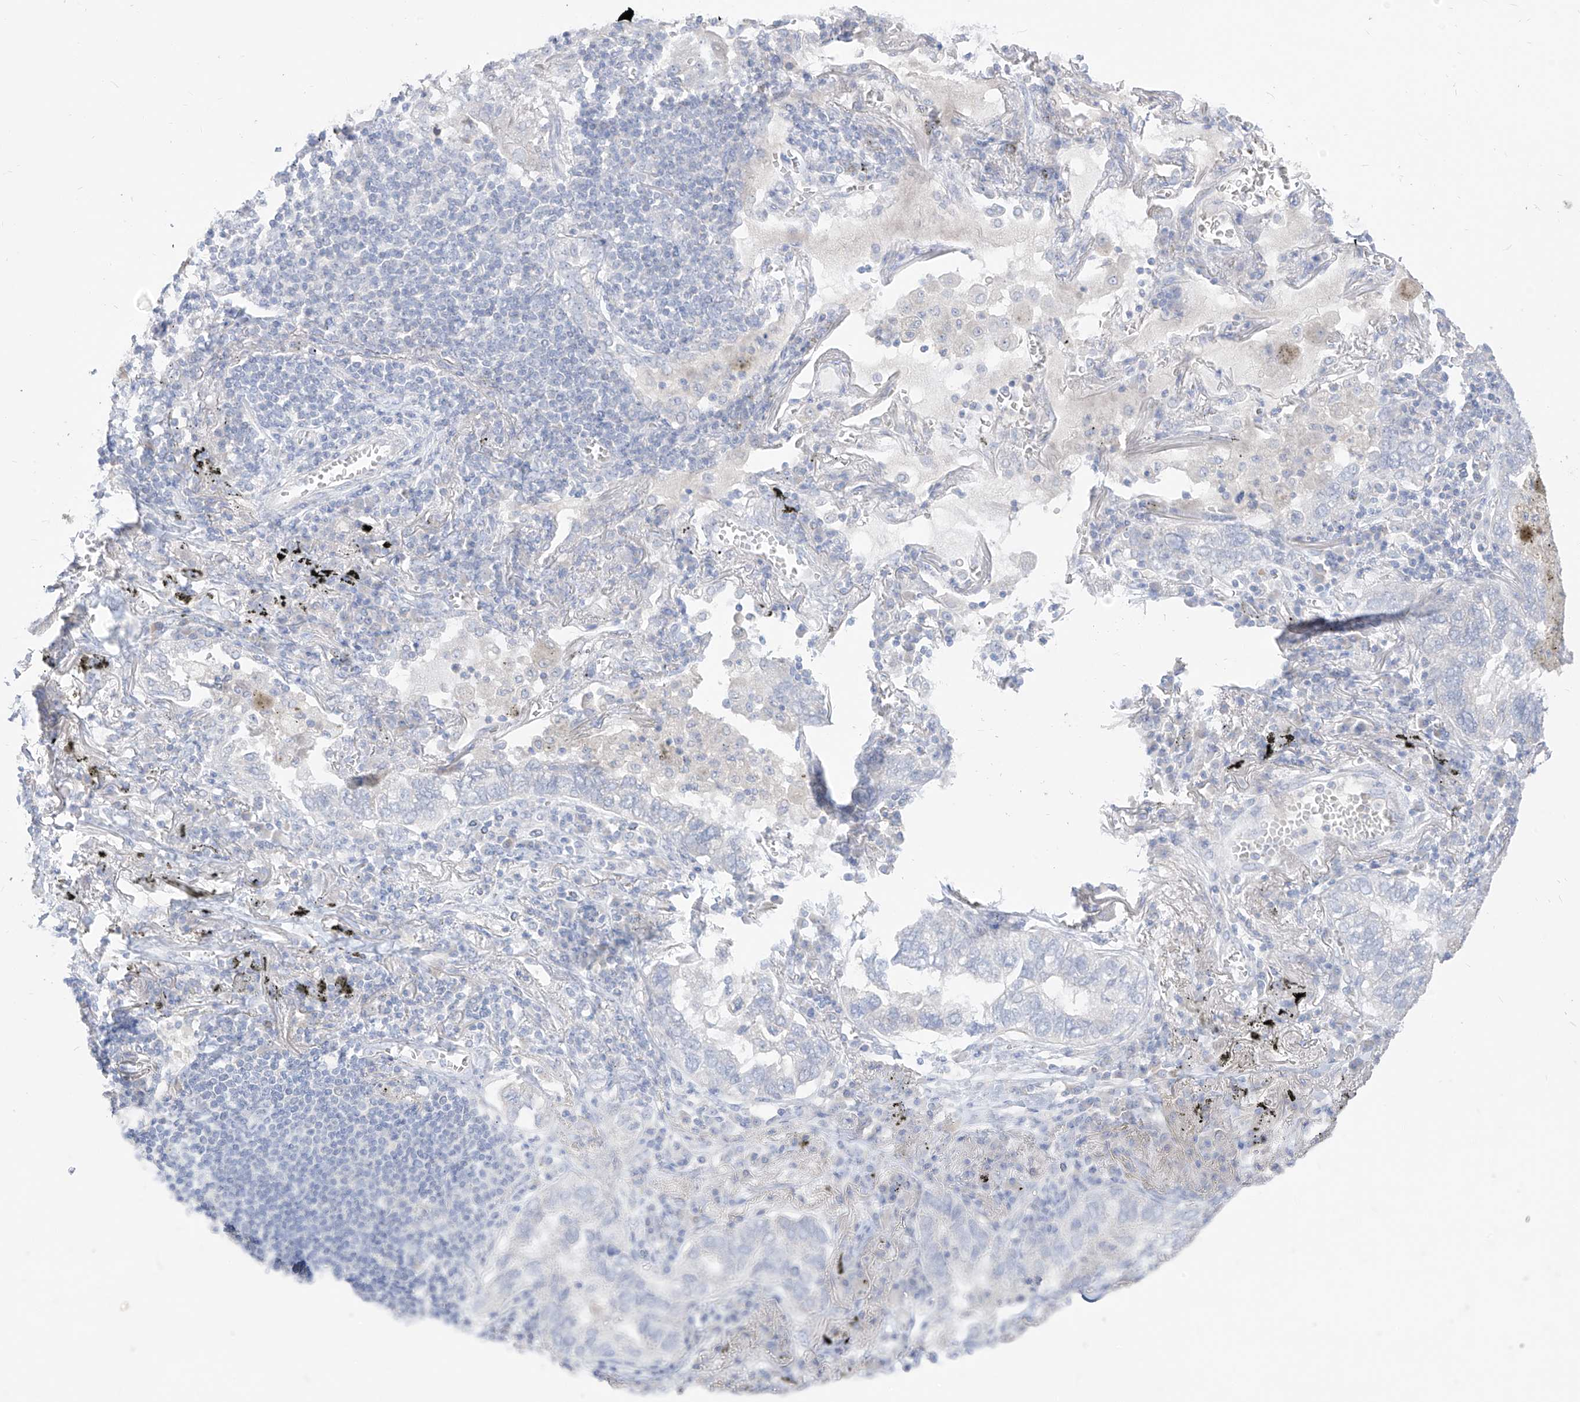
{"staining": {"intensity": "negative", "quantity": "none", "location": "none"}, "tissue": "lung cancer", "cell_type": "Tumor cells", "image_type": "cancer", "snomed": [{"axis": "morphology", "description": "Adenocarcinoma, NOS"}, {"axis": "topography", "description": "Lung"}], "caption": "A high-resolution image shows immunohistochemistry staining of lung adenocarcinoma, which reveals no significant staining in tumor cells.", "gene": "ARHGEF40", "patient": {"sex": "male", "age": 65}}